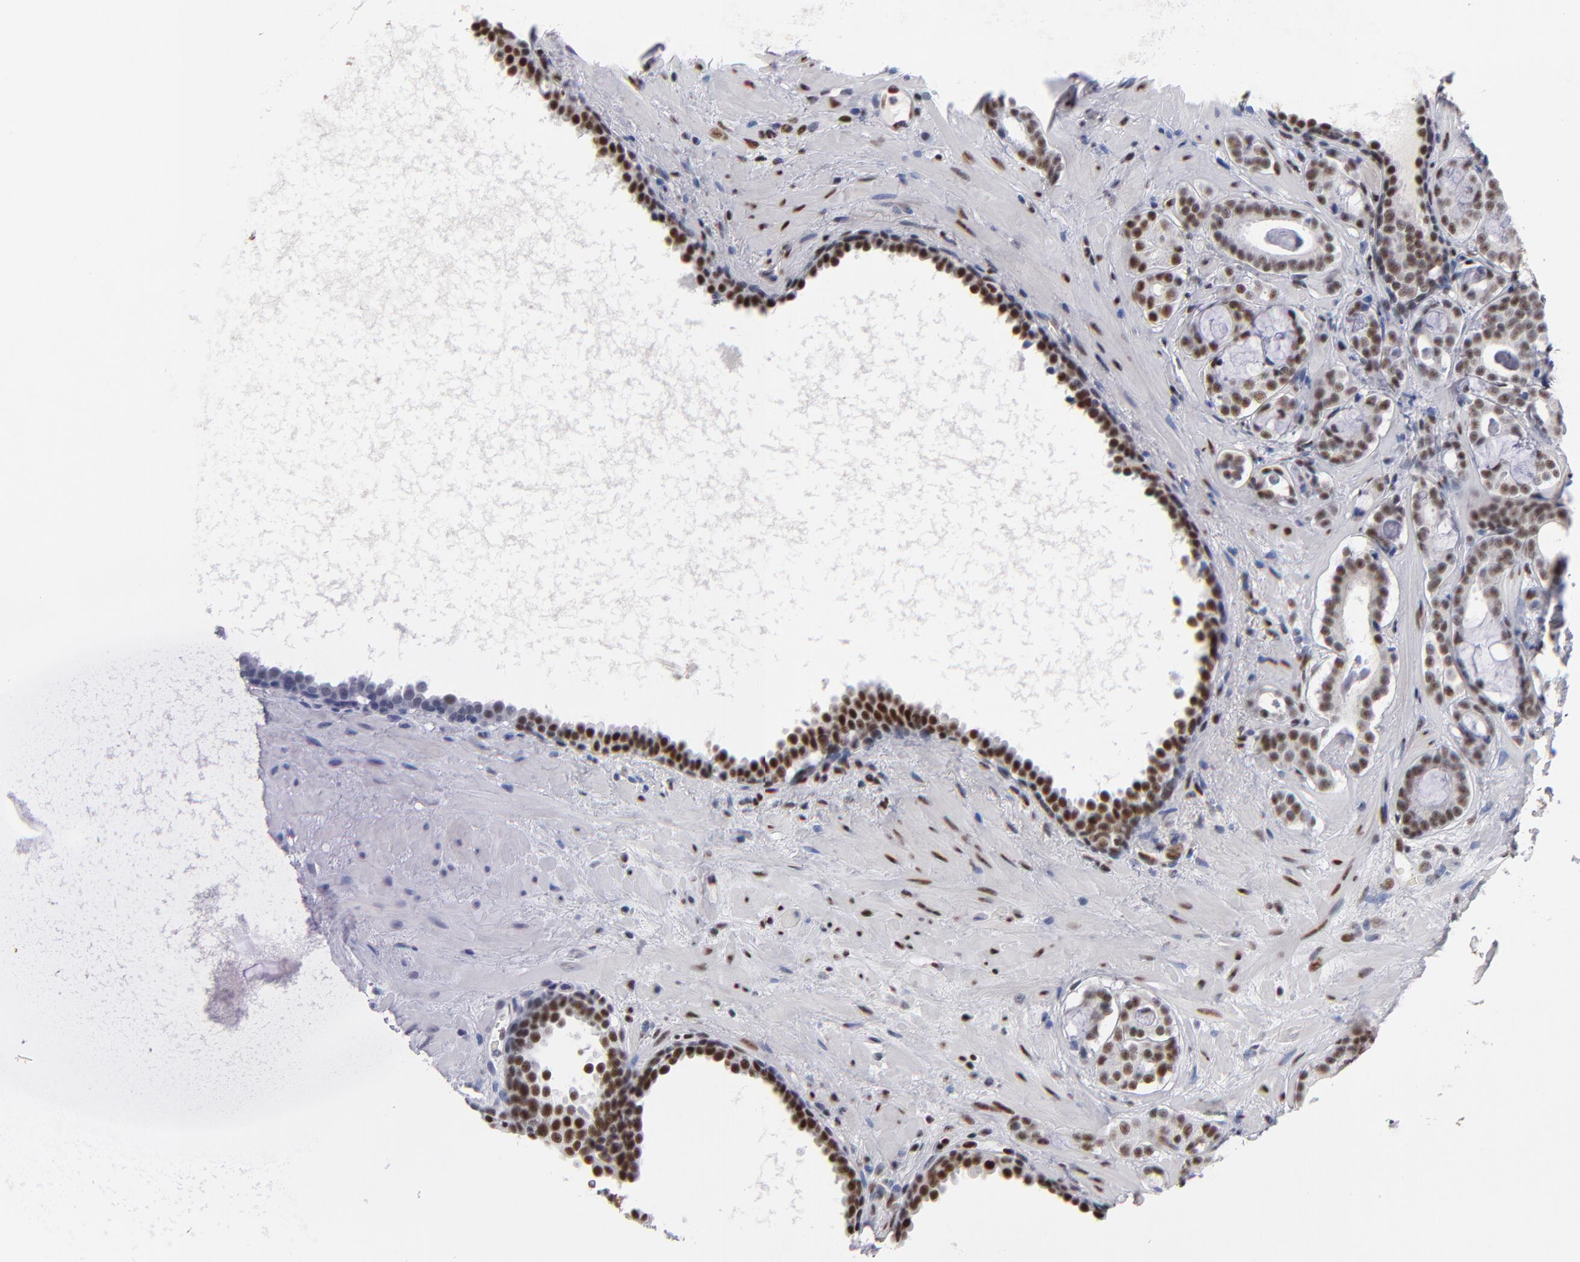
{"staining": {"intensity": "strong", "quantity": ">75%", "location": "nuclear"}, "tissue": "prostate cancer", "cell_type": "Tumor cells", "image_type": "cancer", "snomed": [{"axis": "morphology", "description": "Adenocarcinoma, Low grade"}, {"axis": "topography", "description": "Prostate"}], "caption": "Prostate cancer (low-grade adenocarcinoma) tissue displays strong nuclear staining in approximately >75% of tumor cells The staining is performed using DAB brown chromogen to label protein expression. The nuclei are counter-stained blue using hematoxylin.", "gene": "MN1", "patient": {"sex": "male", "age": 57}}